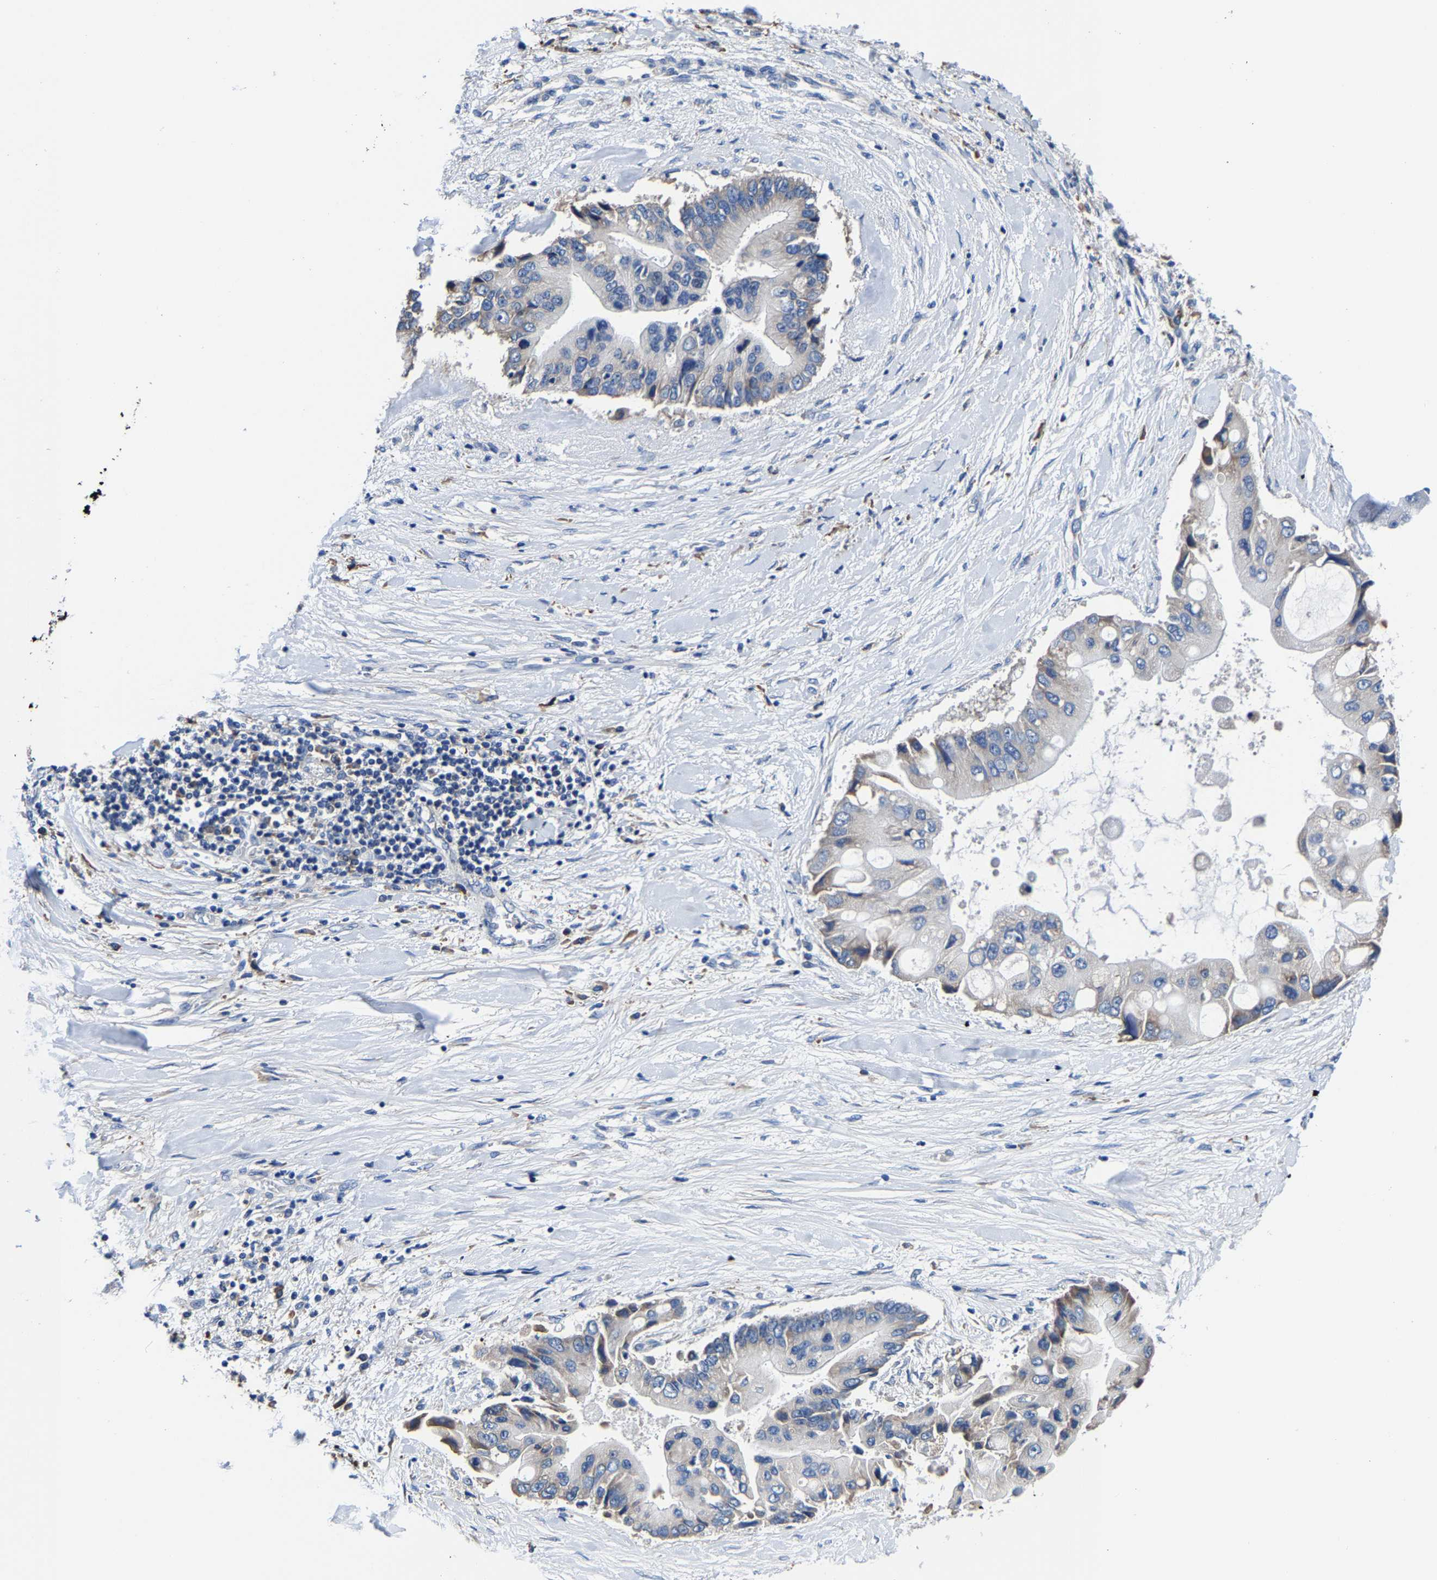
{"staining": {"intensity": "weak", "quantity": "<25%", "location": "cytoplasmic/membranous"}, "tissue": "liver cancer", "cell_type": "Tumor cells", "image_type": "cancer", "snomed": [{"axis": "morphology", "description": "Cholangiocarcinoma"}, {"axis": "topography", "description": "Liver"}], "caption": "Tumor cells show no significant staining in liver cancer.", "gene": "SRPK2", "patient": {"sex": "male", "age": 50}}